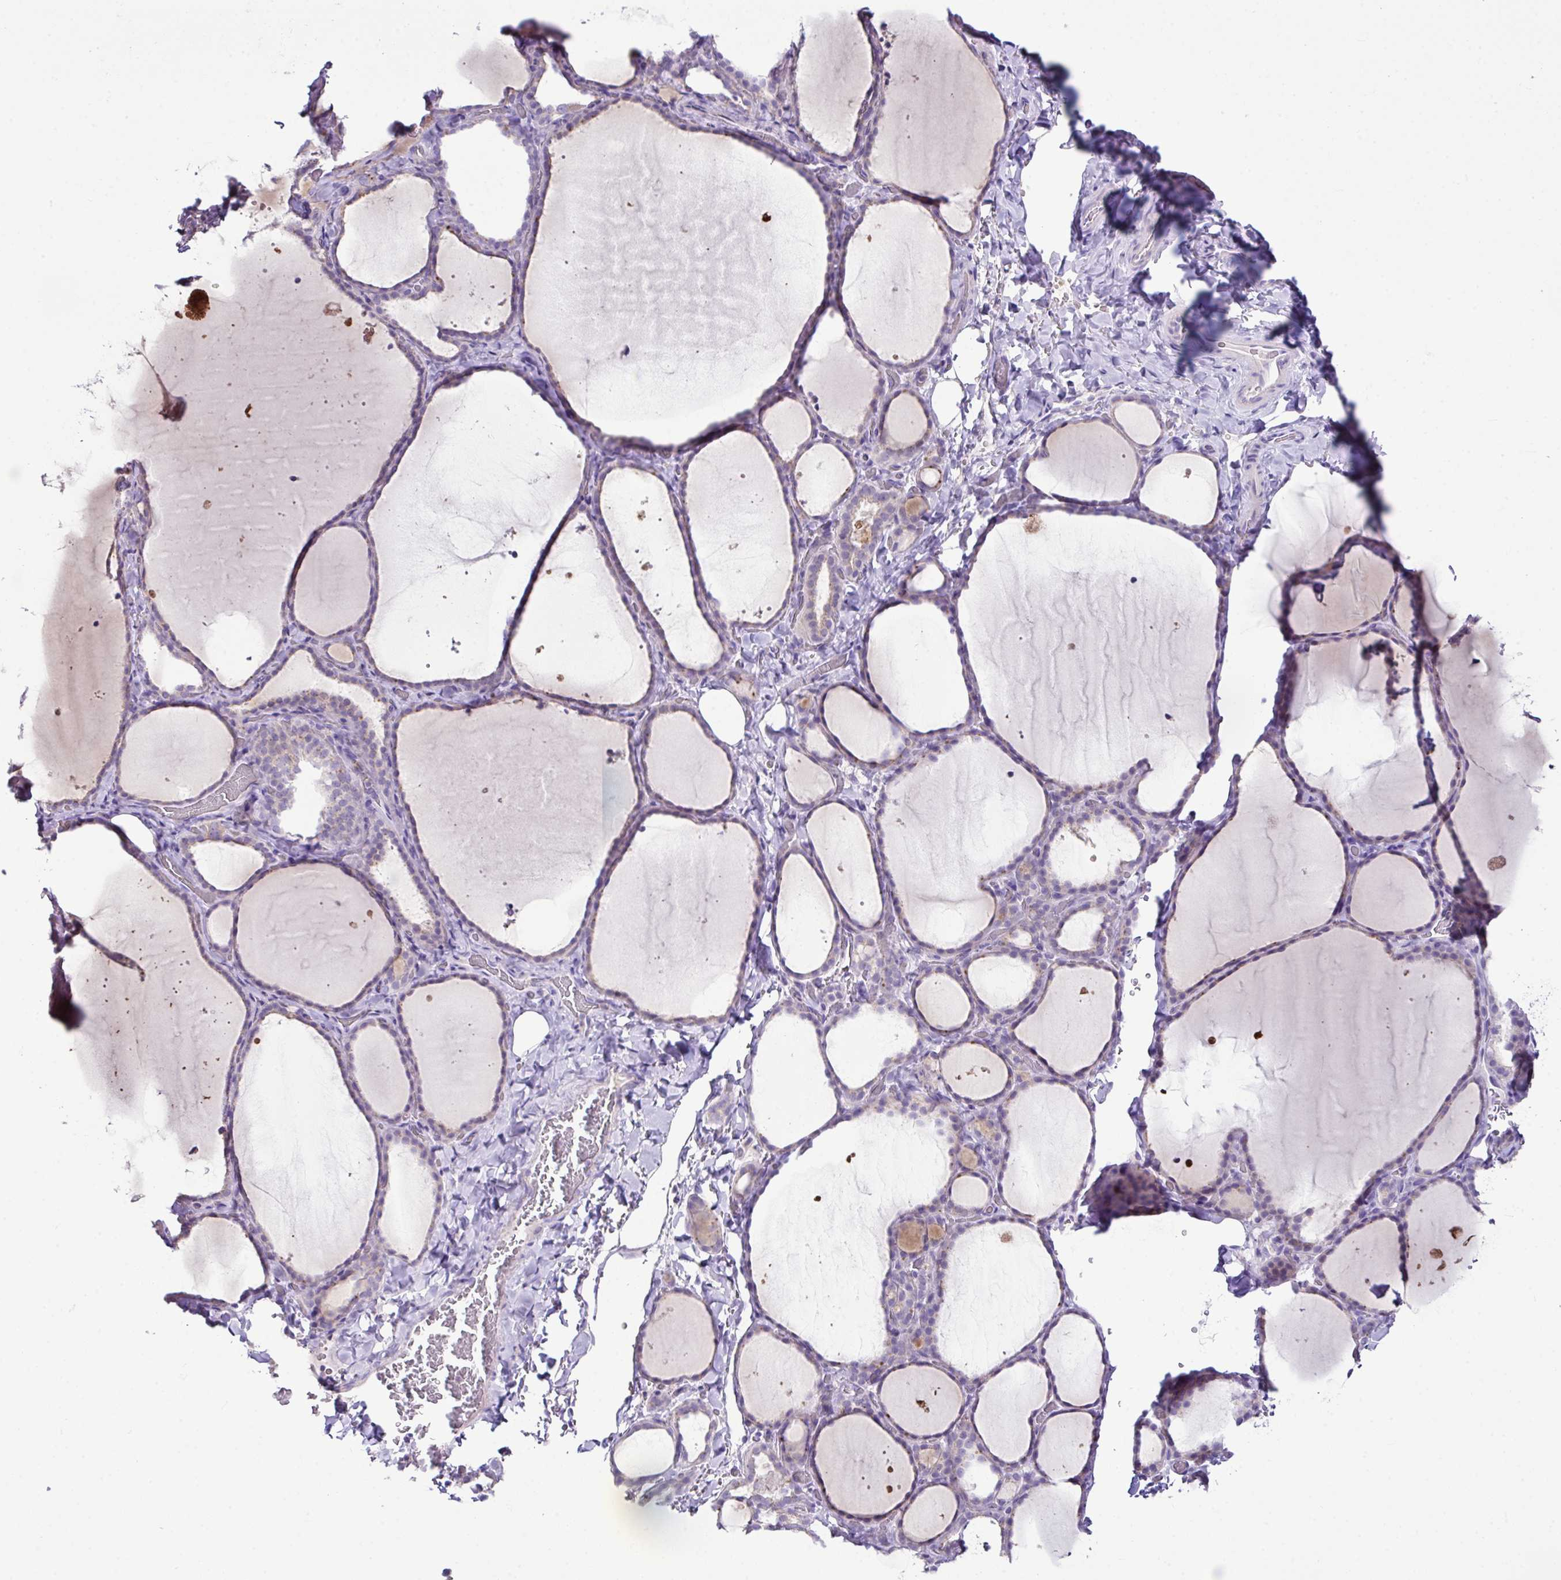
{"staining": {"intensity": "weak", "quantity": "<25%", "location": "cytoplasmic/membranous"}, "tissue": "thyroid gland", "cell_type": "Glandular cells", "image_type": "normal", "snomed": [{"axis": "morphology", "description": "Normal tissue, NOS"}, {"axis": "topography", "description": "Thyroid gland"}], "caption": "Immunohistochemistry of benign human thyroid gland shows no expression in glandular cells.", "gene": "D2HGDH", "patient": {"sex": "female", "age": 22}}